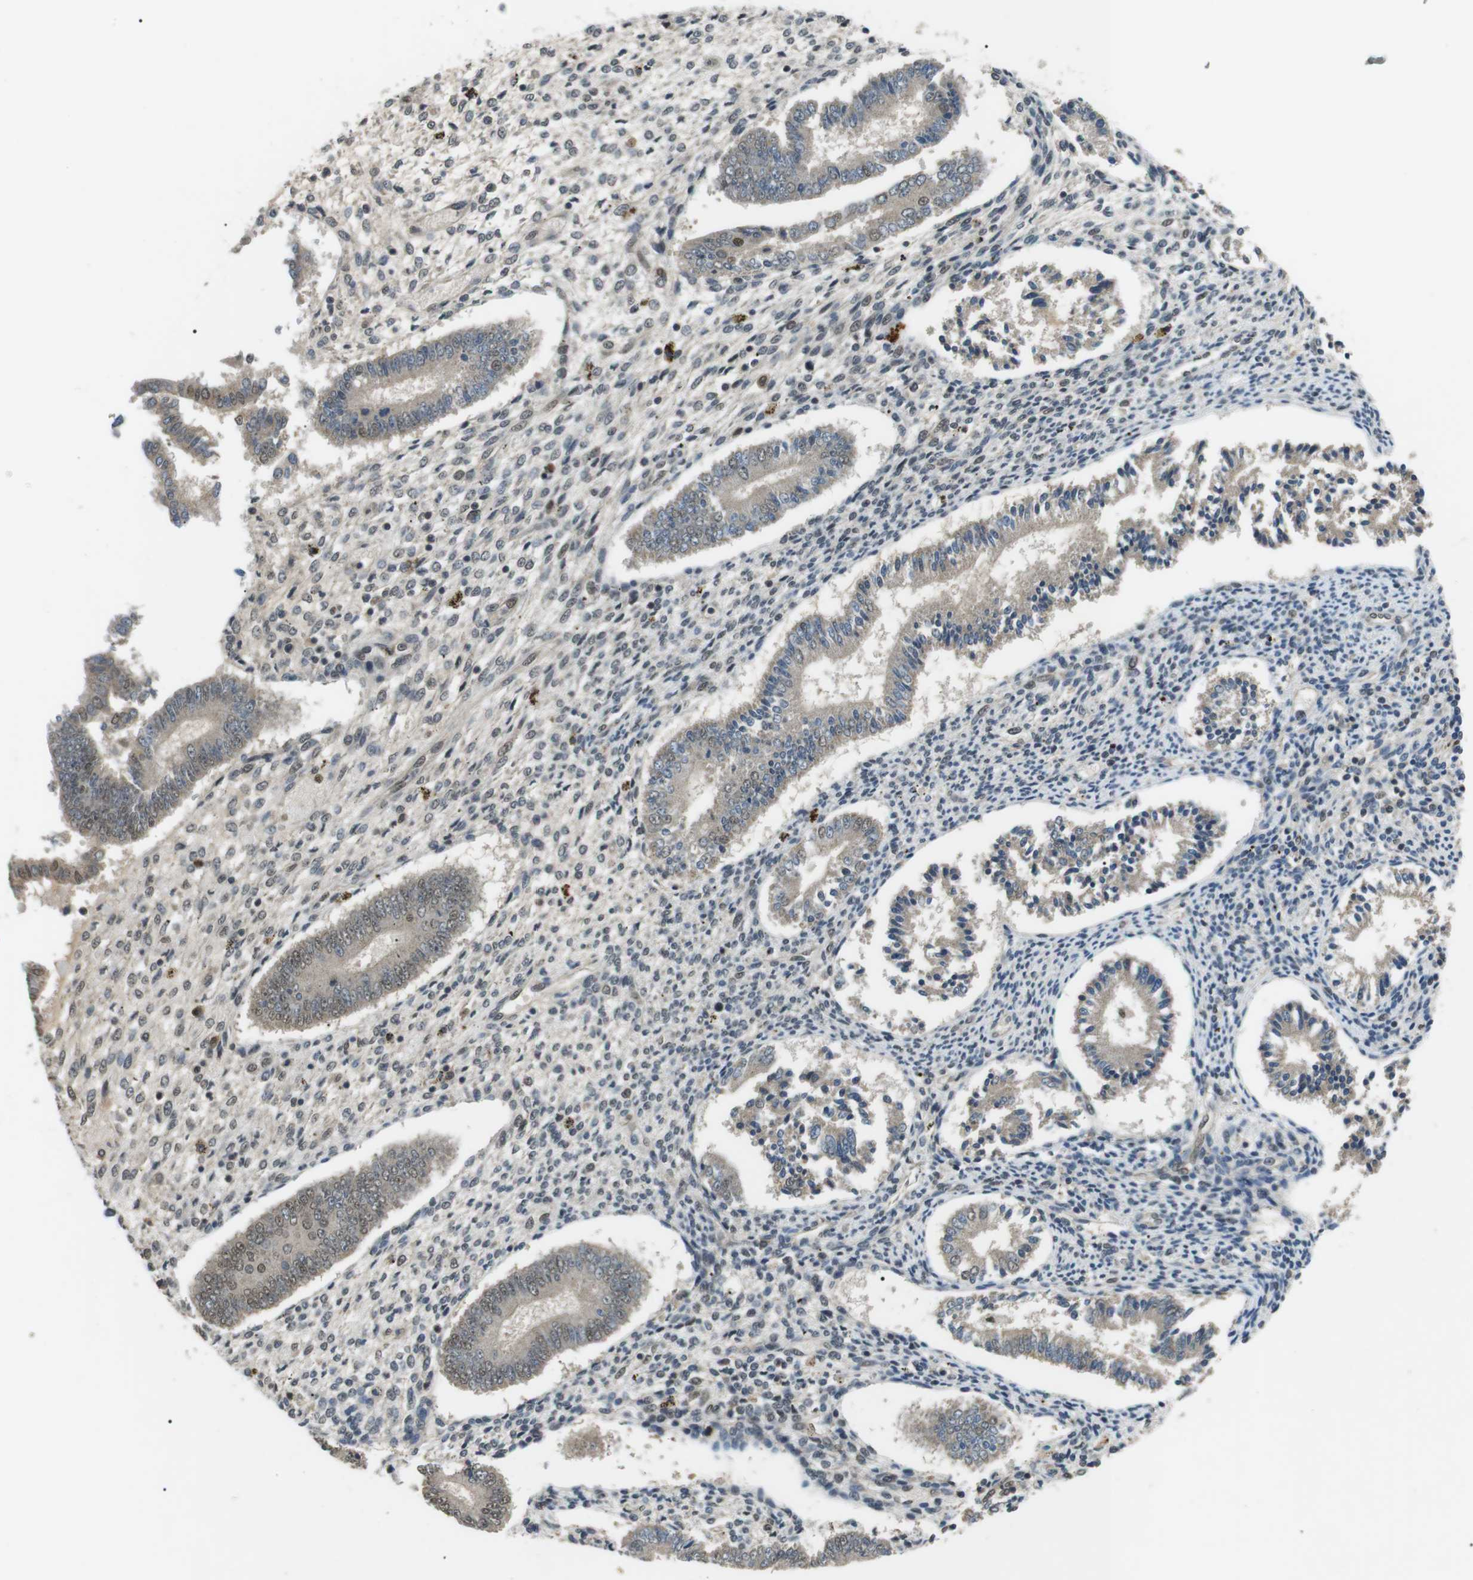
{"staining": {"intensity": "moderate", "quantity": "25%-75%", "location": "nuclear"}, "tissue": "endometrium", "cell_type": "Cells in endometrial stroma", "image_type": "normal", "snomed": [{"axis": "morphology", "description": "Normal tissue, NOS"}, {"axis": "topography", "description": "Endometrium"}], "caption": "Human endometrium stained with a protein marker displays moderate staining in cells in endometrial stroma.", "gene": "ORAI3", "patient": {"sex": "female", "age": 42}}